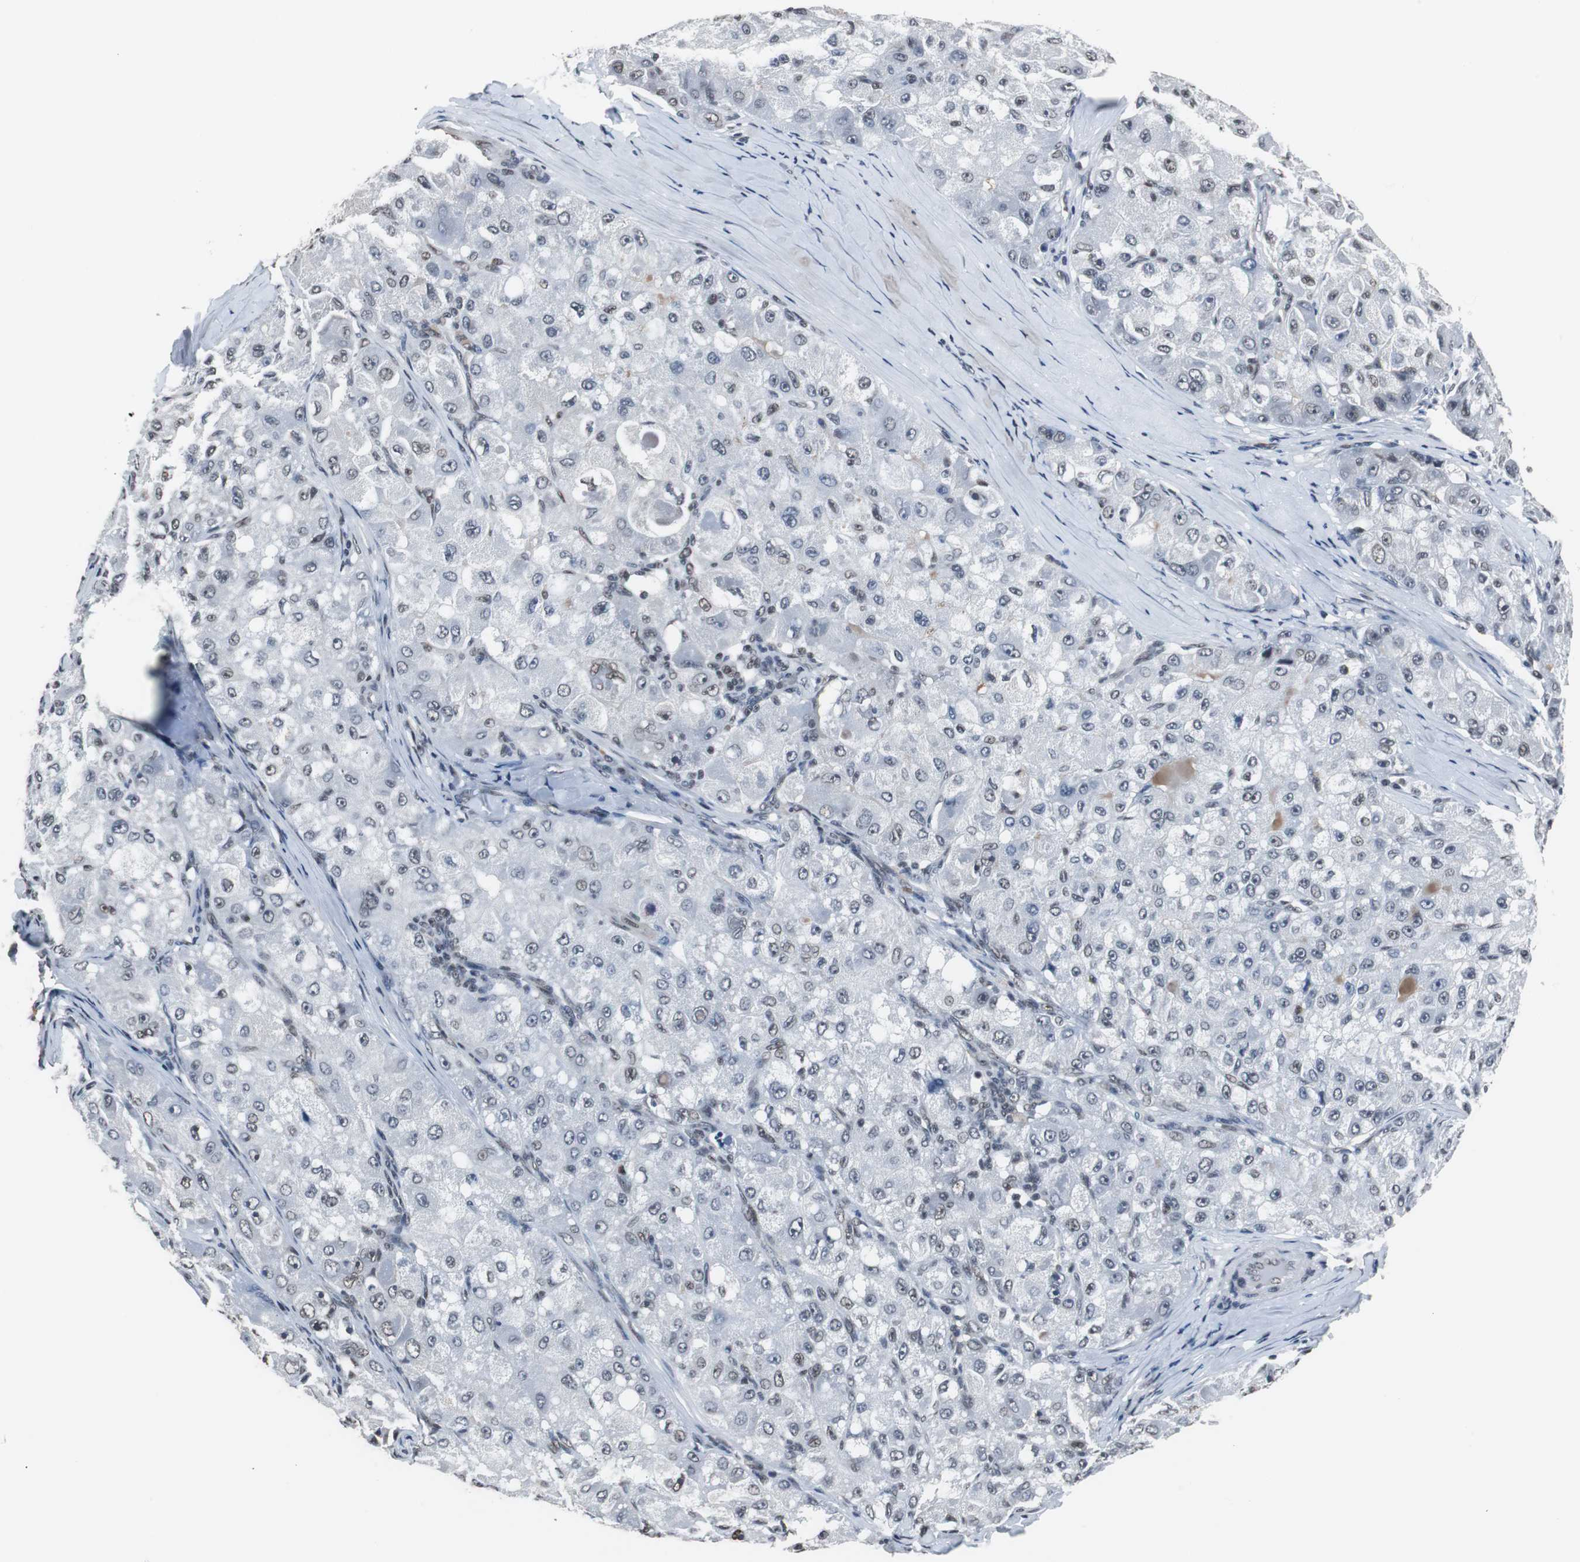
{"staining": {"intensity": "weak", "quantity": "<25%", "location": "nuclear"}, "tissue": "liver cancer", "cell_type": "Tumor cells", "image_type": "cancer", "snomed": [{"axis": "morphology", "description": "Carcinoma, Hepatocellular, NOS"}, {"axis": "topography", "description": "Liver"}], "caption": "Tumor cells show no significant protein positivity in liver cancer.", "gene": "TAF7", "patient": {"sex": "male", "age": 80}}